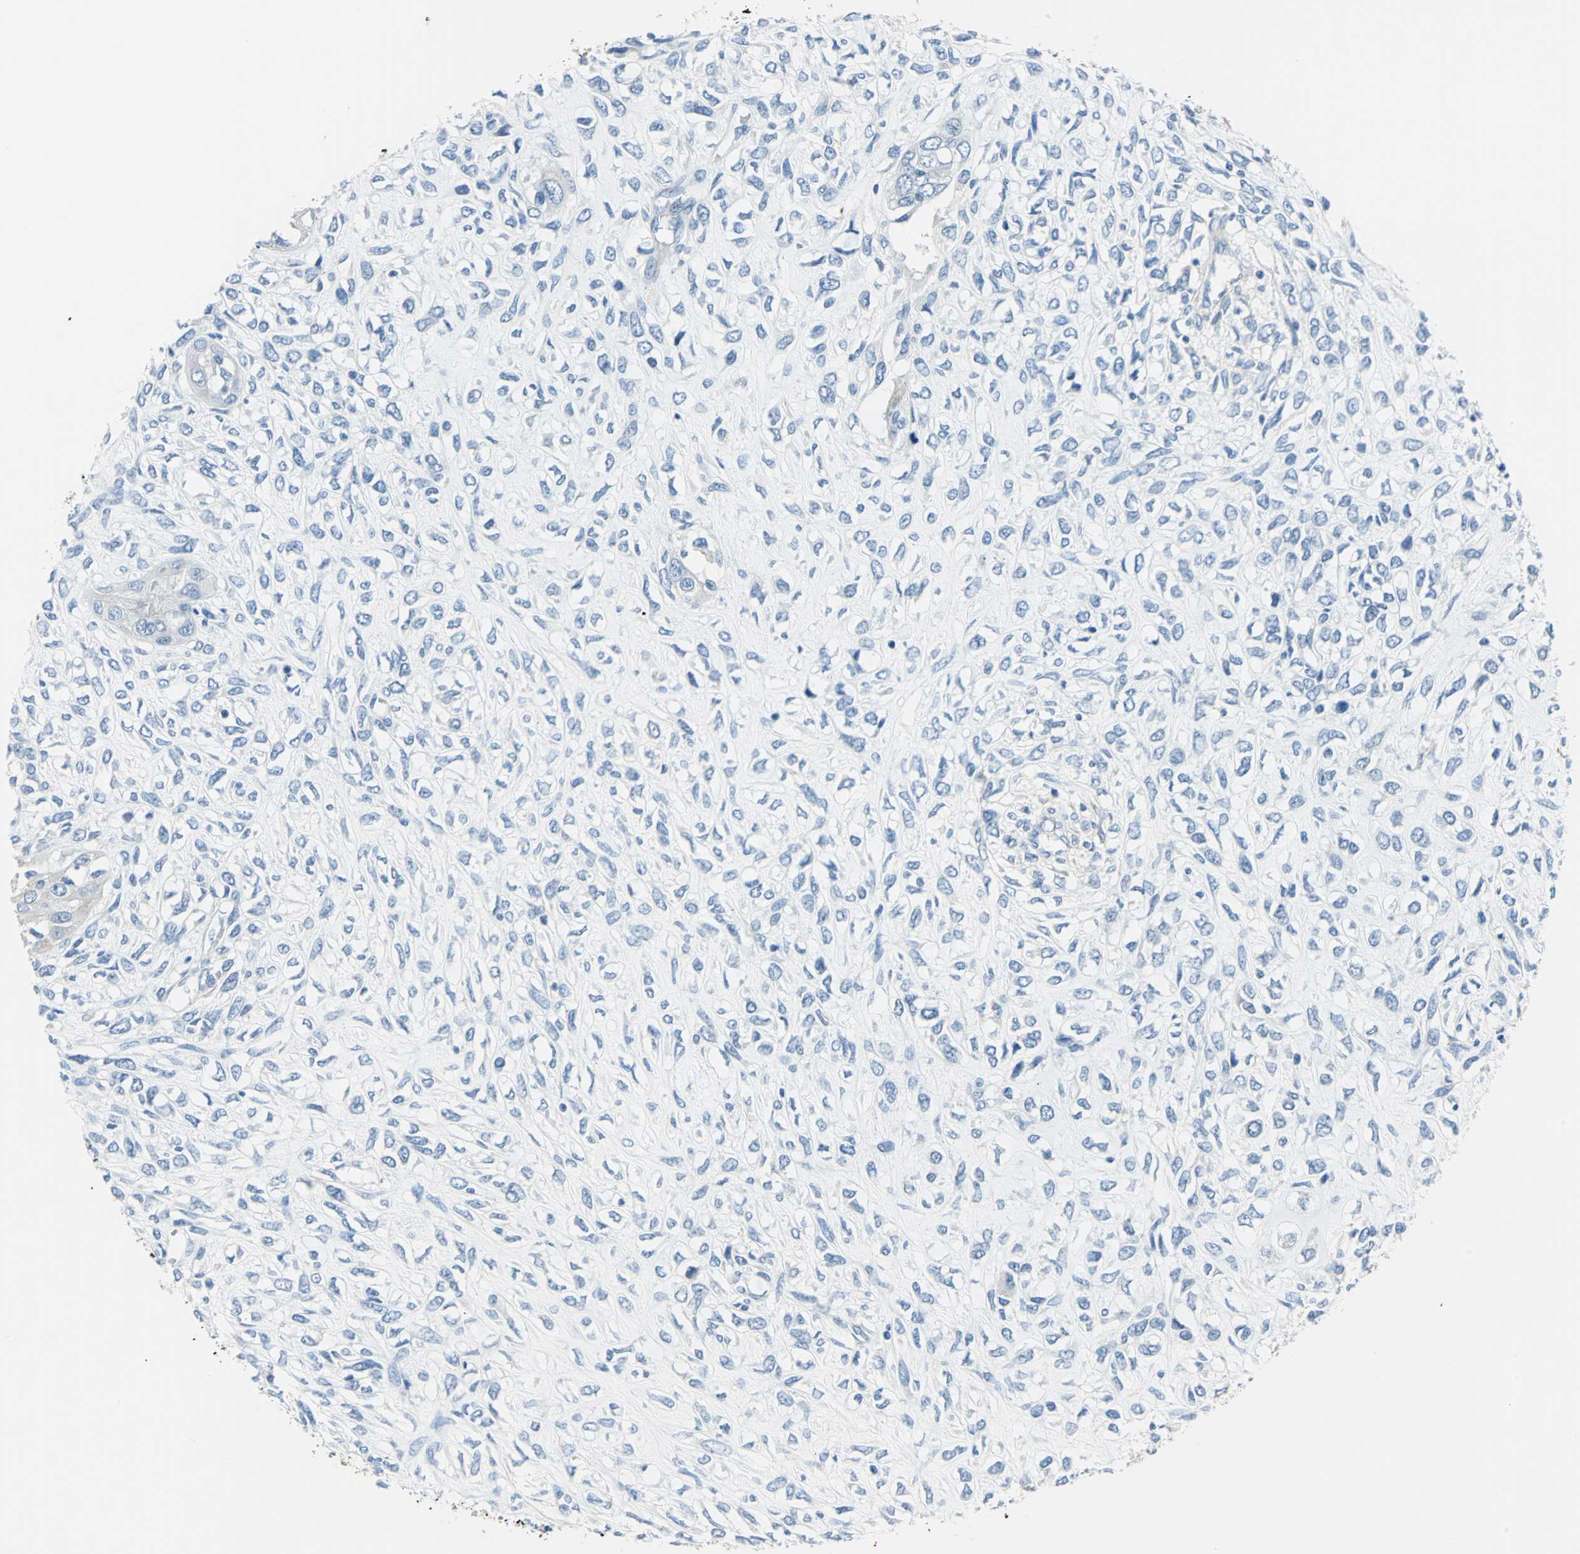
{"staining": {"intensity": "negative", "quantity": "none", "location": "none"}, "tissue": "head and neck cancer", "cell_type": "Tumor cells", "image_type": "cancer", "snomed": [{"axis": "morphology", "description": "Necrosis, NOS"}, {"axis": "morphology", "description": "Neoplasm, malignant, NOS"}, {"axis": "topography", "description": "Salivary gland"}, {"axis": "topography", "description": "Head-Neck"}], "caption": "IHC of malignant neoplasm (head and neck) exhibits no positivity in tumor cells.", "gene": "AKAP12", "patient": {"sex": "male", "age": 43}}